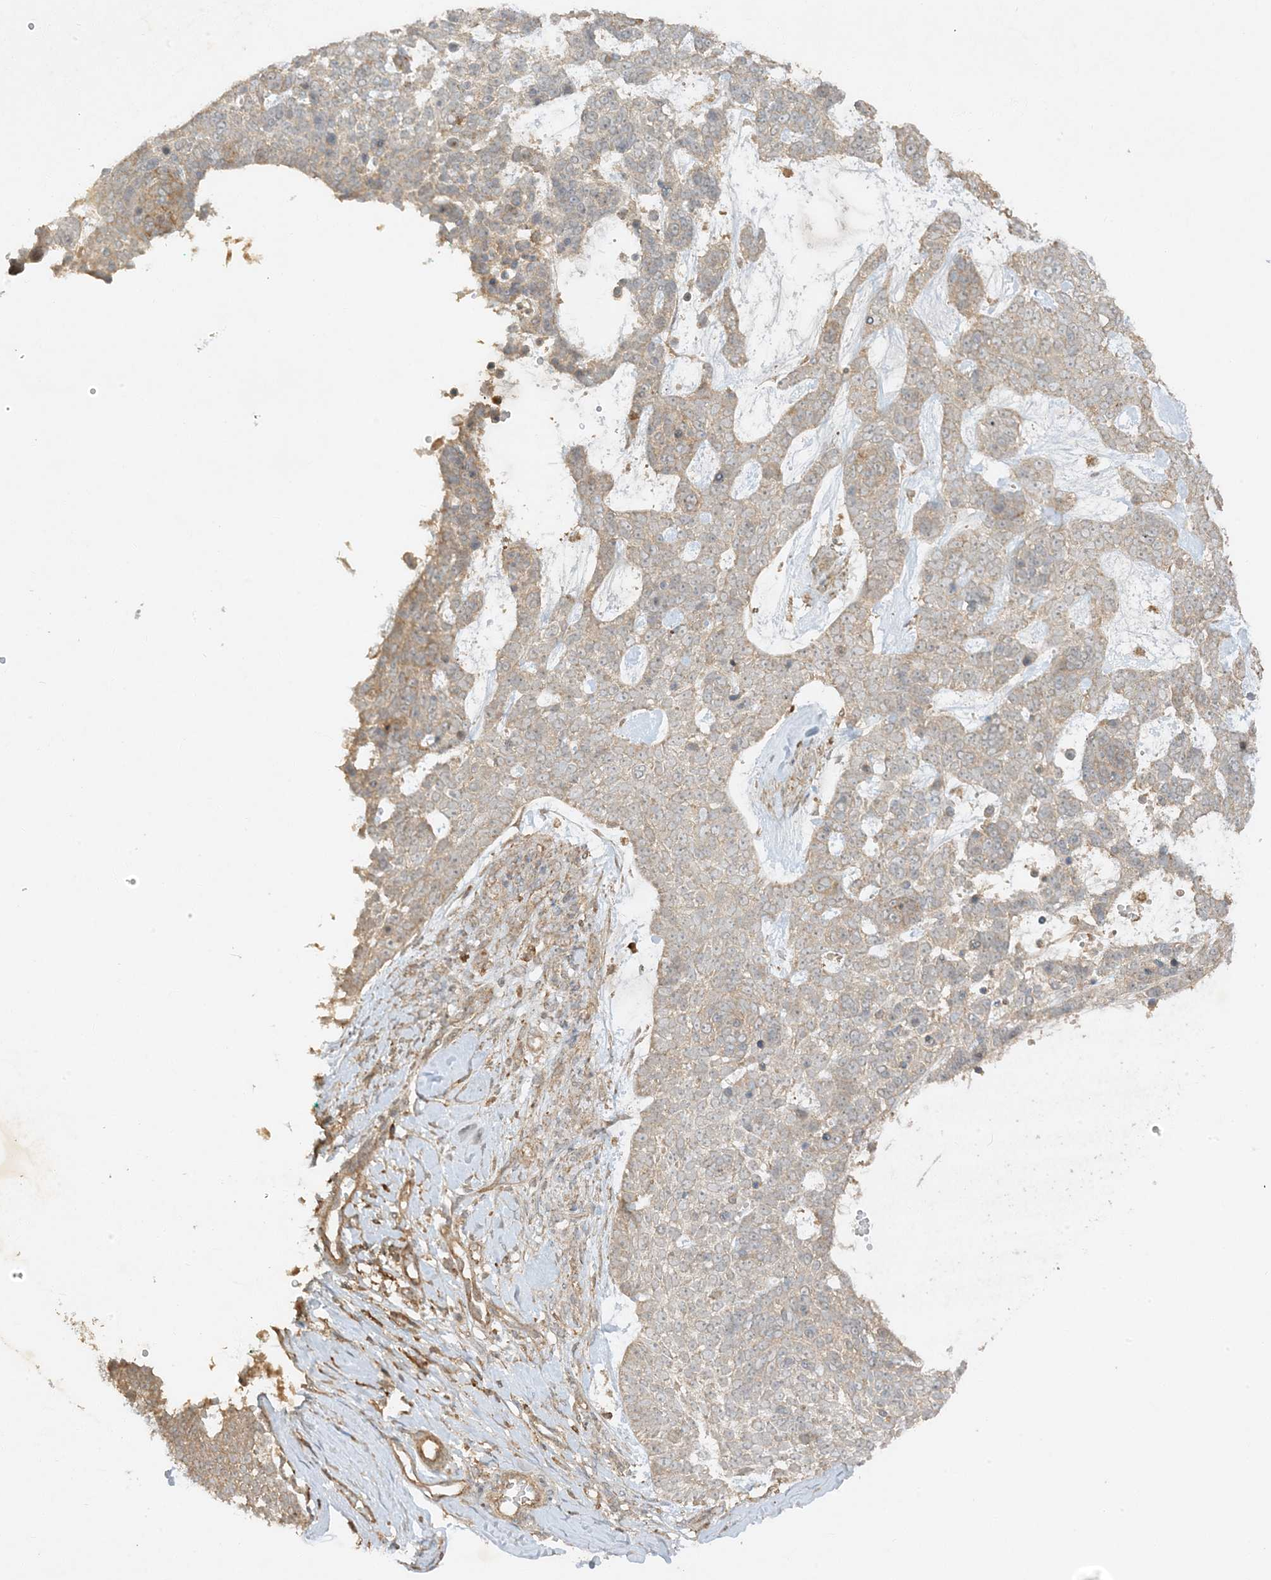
{"staining": {"intensity": "weak", "quantity": "<25%", "location": "cytoplasmic/membranous"}, "tissue": "skin cancer", "cell_type": "Tumor cells", "image_type": "cancer", "snomed": [{"axis": "morphology", "description": "Basal cell carcinoma"}, {"axis": "topography", "description": "Skin"}], "caption": "Immunohistochemistry (IHC) image of skin cancer (basal cell carcinoma) stained for a protein (brown), which reveals no staining in tumor cells. (Stains: DAB immunohistochemistry with hematoxylin counter stain, Microscopy: brightfield microscopy at high magnification).", "gene": "XRN1", "patient": {"sex": "female", "age": 81}}